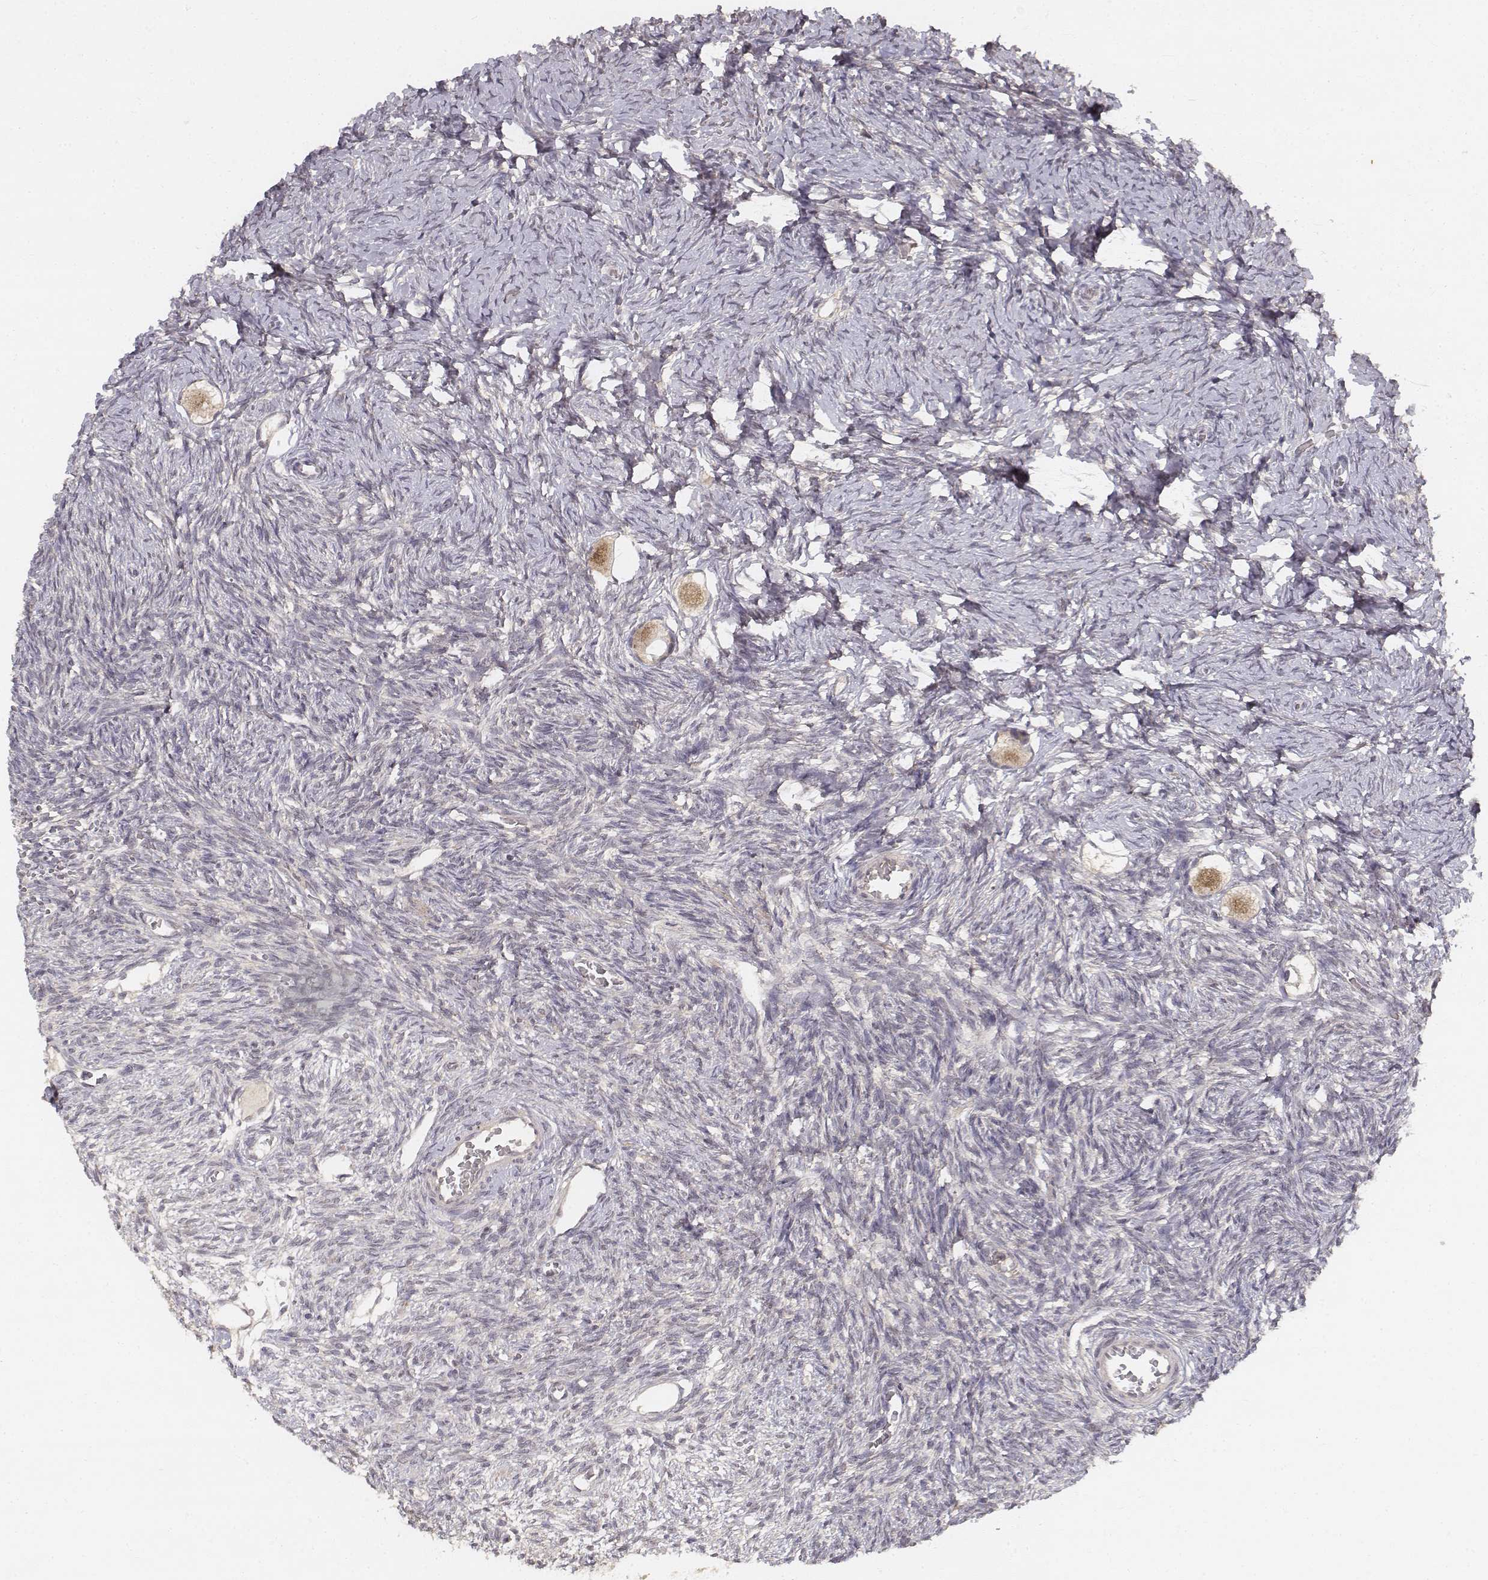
{"staining": {"intensity": "weak", "quantity": ">75%", "location": "cytoplasmic/membranous"}, "tissue": "ovary", "cell_type": "Follicle cells", "image_type": "normal", "snomed": [{"axis": "morphology", "description": "Normal tissue, NOS"}, {"axis": "topography", "description": "Ovary"}], "caption": "High-power microscopy captured an IHC micrograph of normal ovary, revealing weak cytoplasmic/membranous staining in about >75% of follicle cells. (Brightfield microscopy of DAB IHC at high magnification).", "gene": "FANCD2", "patient": {"sex": "female", "age": 27}}